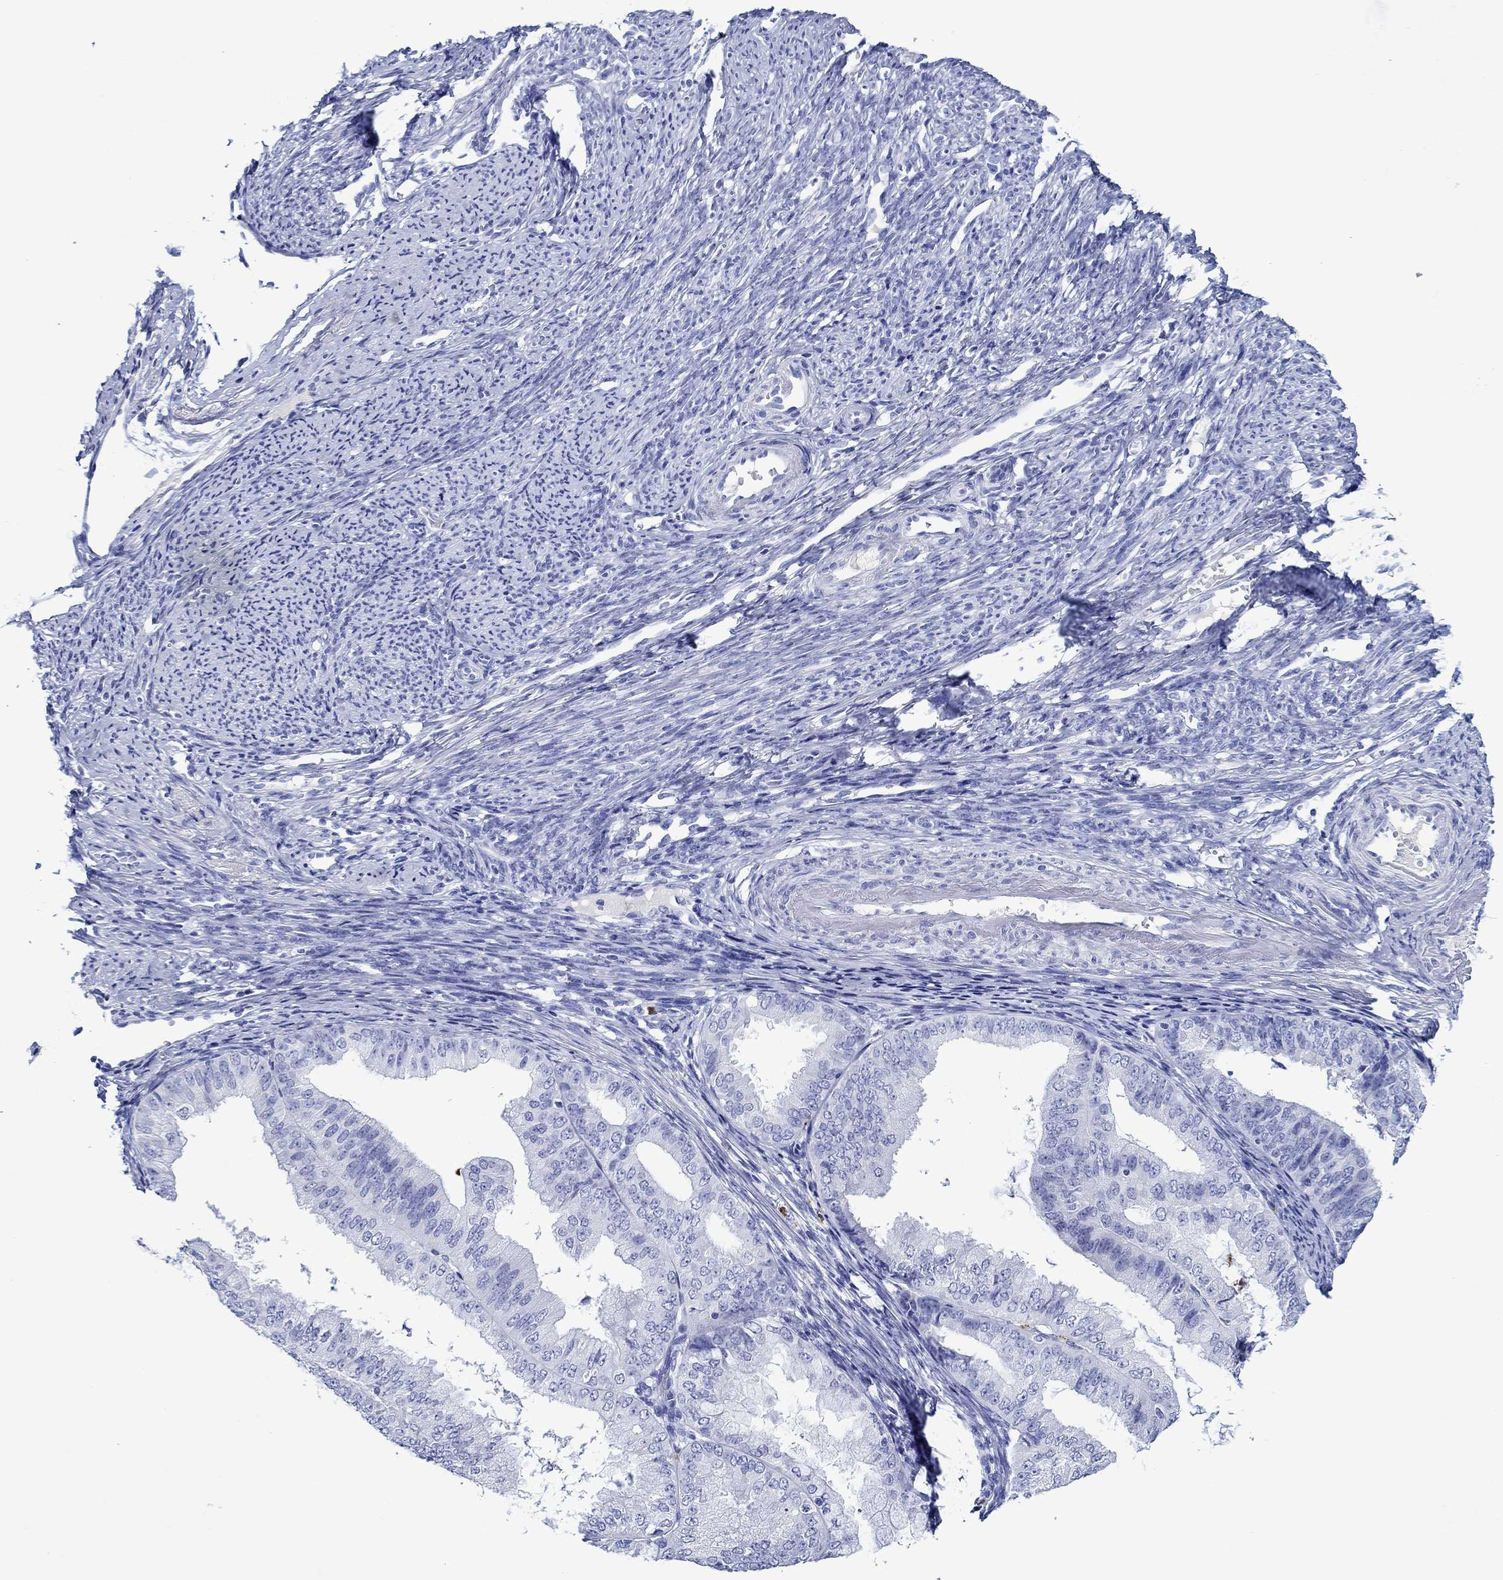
{"staining": {"intensity": "negative", "quantity": "none", "location": "none"}, "tissue": "endometrial cancer", "cell_type": "Tumor cells", "image_type": "cancer", "snomed": [{"axis": "morphology", "description": "Adenocarcinoma, NOS"}, {"axis": "topography", "description": "Endometrium"}], "caption": "A high-resolution image shows IHC staining of endometrial adenocarcinoma, which shows no significant staining in tumor cells.", "gene": "EPX", "patient": {"sex": "female", "age": 63}}